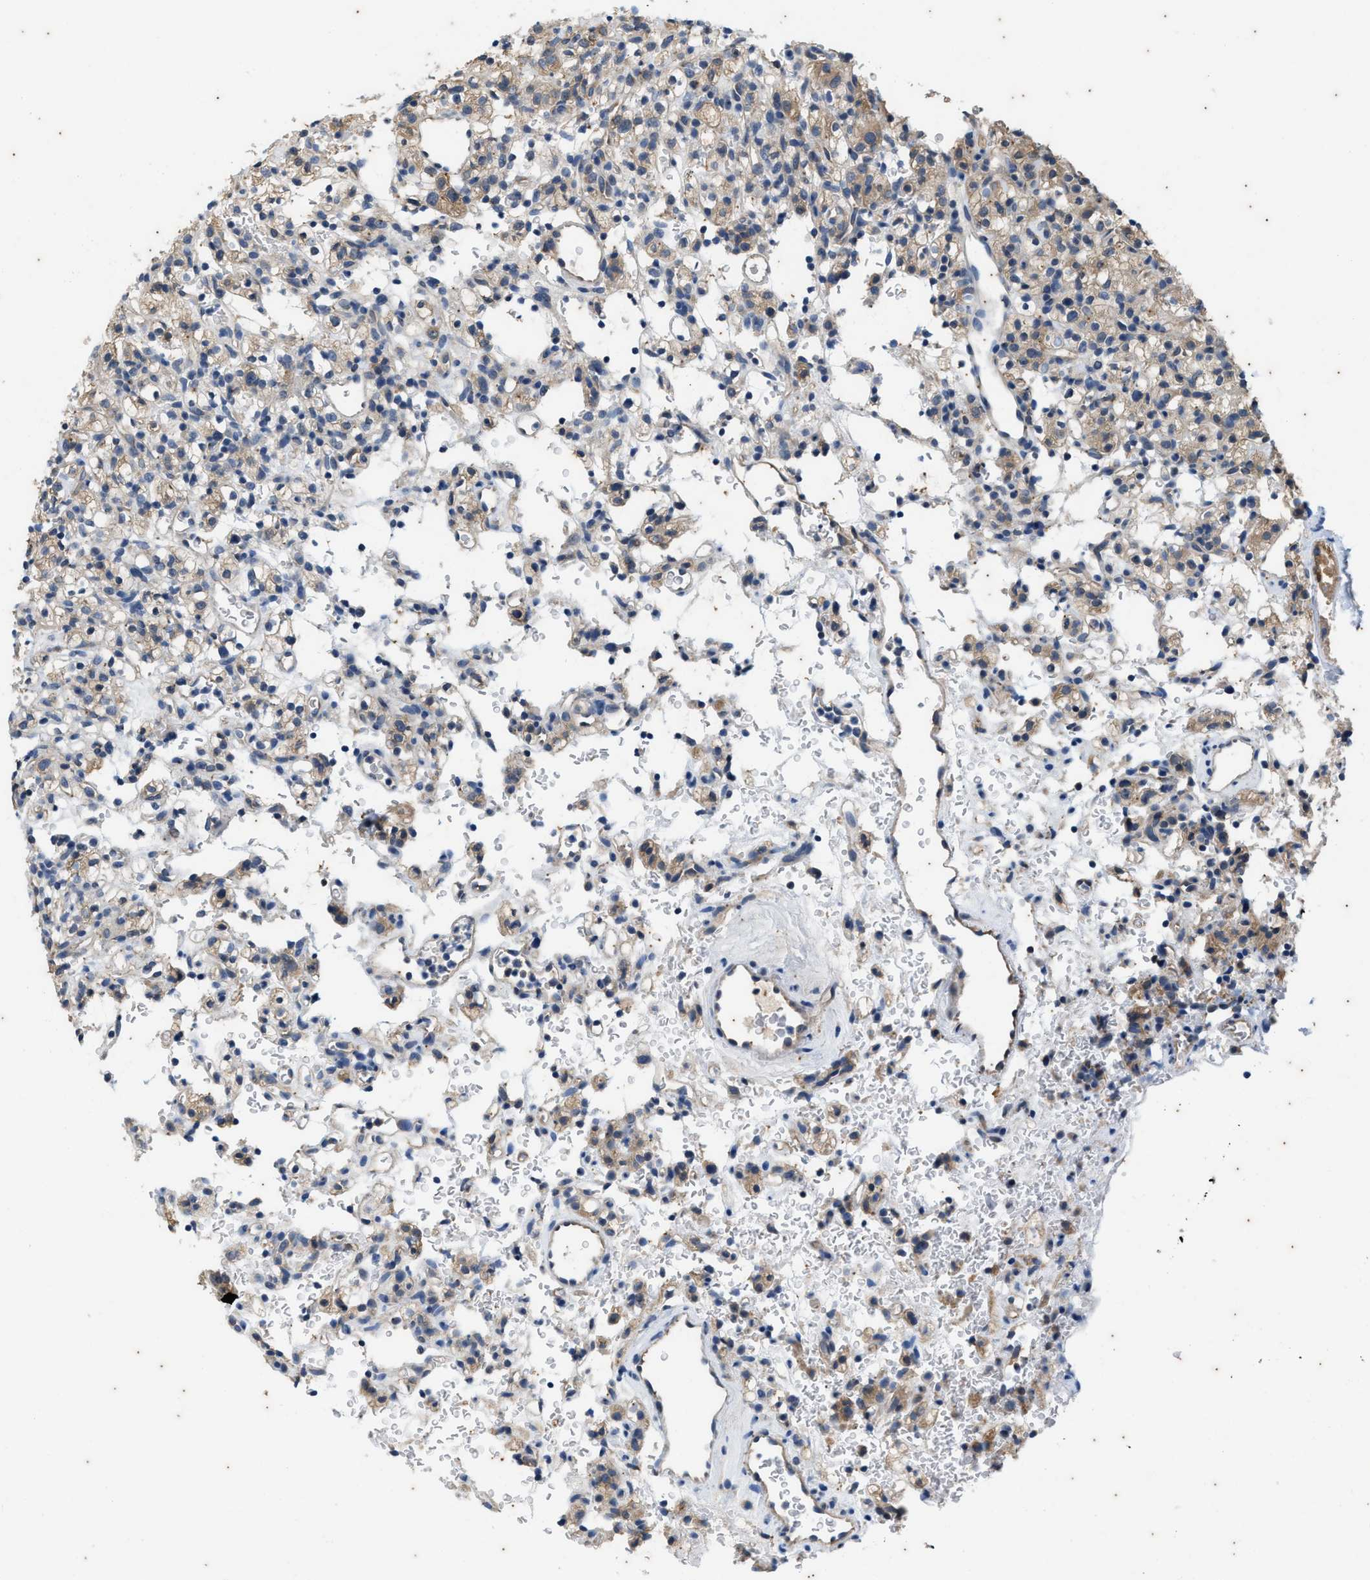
{"staining": {"intensity": "weak", "quantity": "<25%", "location": "cytoplasmic/membranous"}, "tissue": "renal cancer", "cell_type": "Tumor cells", "image_type": "cancer", "snomed": [{"axis": "morphology", "description": "Normal tissue, NOS"}, {"axis": "morphology", "description": "Adenocarcinoma, NOS"}, {"axis": "topography", "description": "Kidney"}], "caption": "IHC photomicrograph of neoplastic tissue: human adenocarcinoma (renal) stained with DAB demonstrates no significant protein expression in tumor cells.", "gene": "COX19", "patient": {"sex": "female", "age": 72}}